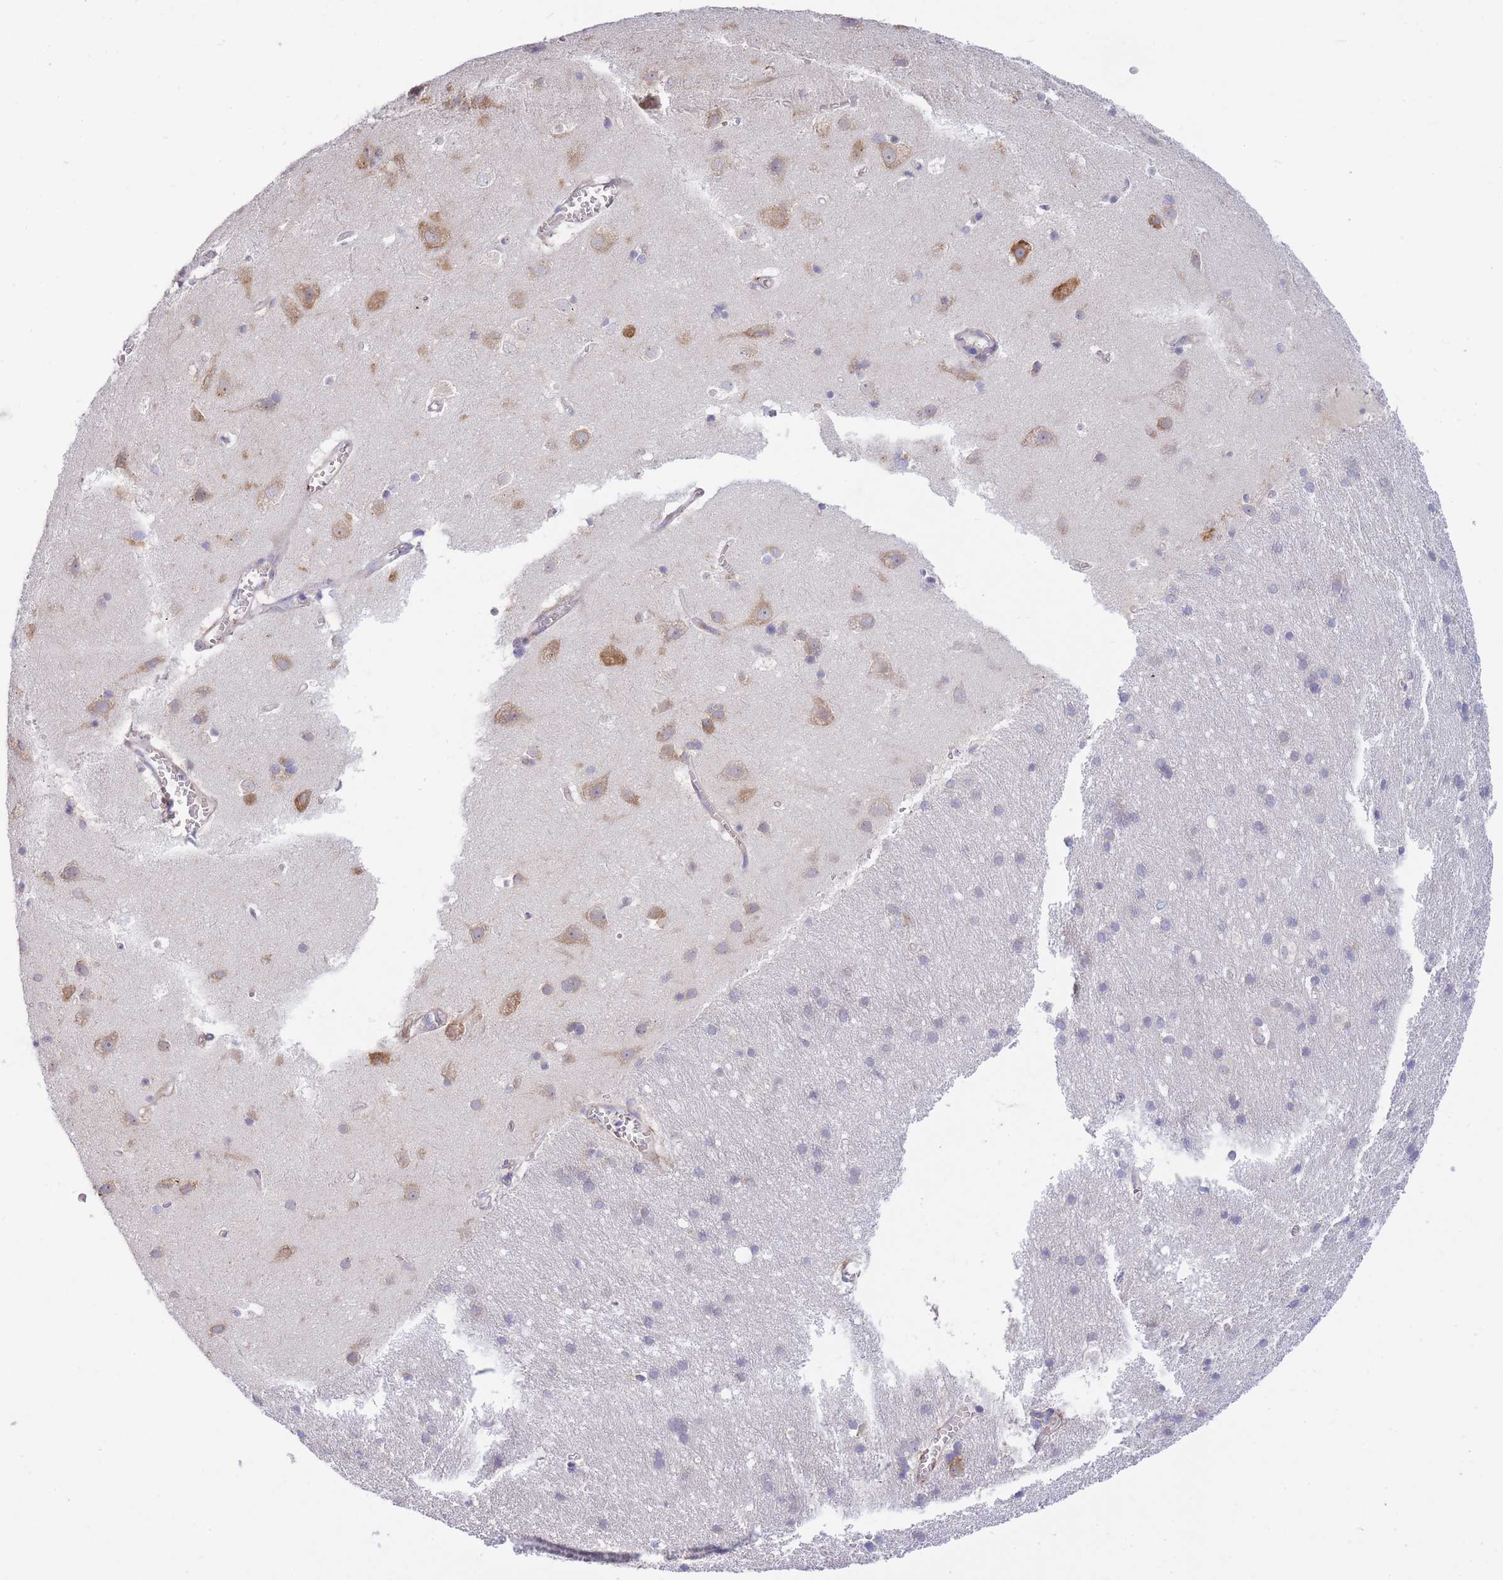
{"staining": {"intensity": "negative", "quantity": "none", "location": "none"}, "tissue": "cerebral cortex", "cell_type": "Endothelial cells", "image_type": "normal", "snomed": [{"axis": "morphology", "description": "Normal tissue, NOS"}, {"axis": "topography", "description": "Cerebral cortex"}], "caption": "High power microscopy histopathology image of an immunohistochemistry (IHC) histopathology image of normal cerebral cortex, revealing no significant expression in endothelial cells. The staining is performed using DAB (3,3'-diaminobenzidine) brown chromogen with nuclei counter-stained in using hematoxylin.", "gene": "COPG1", "patient": {"sex": "male", "age": 54}}